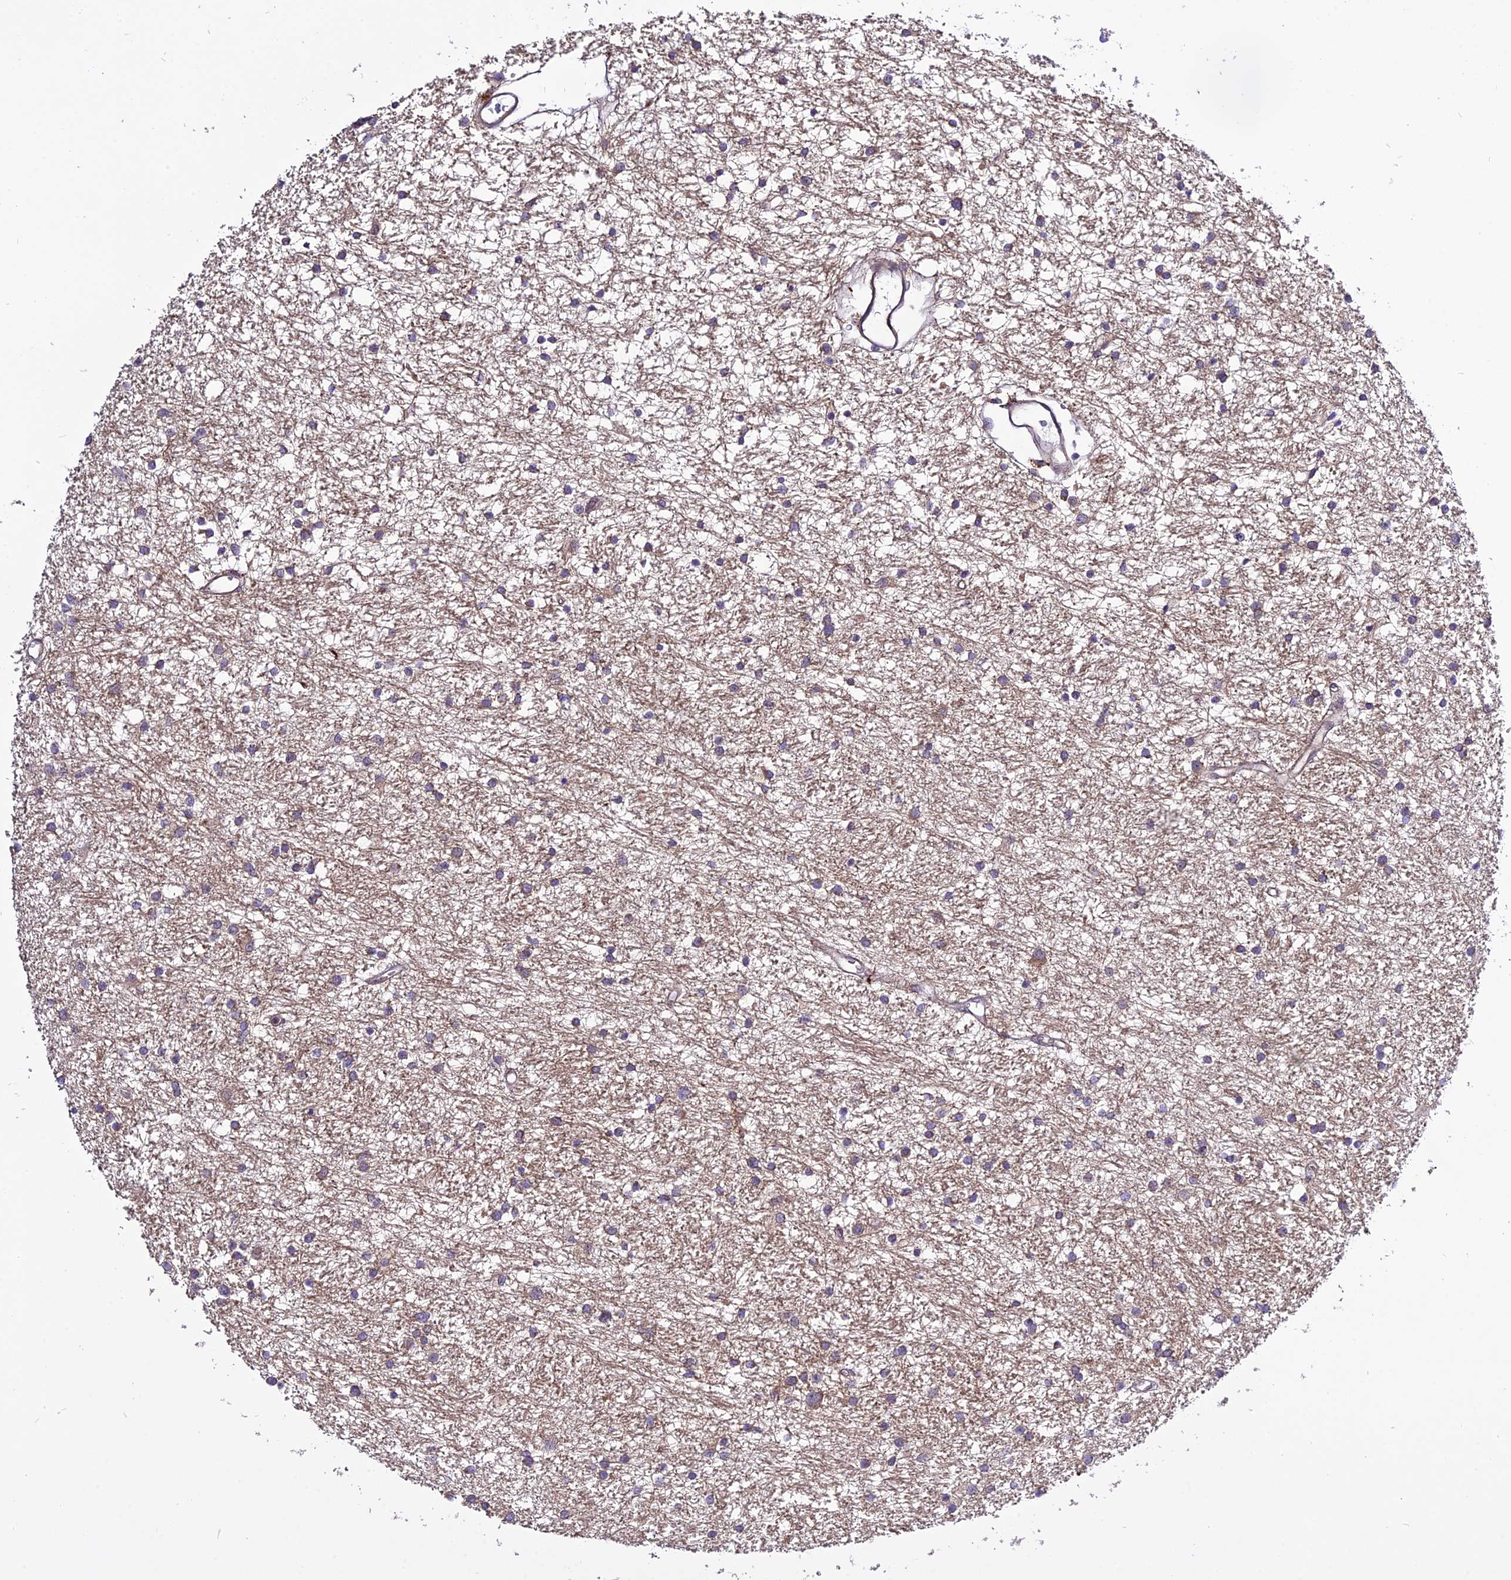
{"staining": {"intensity": "weak", "quantity": "<25%", "location": "cytoplasmic/membranous"}, "tissue": "glioma", "cell_type": "Tumor cells", "image_type": "cancer", "snomed": [{"axis": "morphology", "description": "Glioma, malignant, High grade"}, {"axis": "topography", "description": "Brain"}], "caption": "Protein analysis of malignant glioma (high-grade) displays no significant expression in tumor cells.", "gene": "CZIB", "patient": {"sex": "male", "age": 77}}